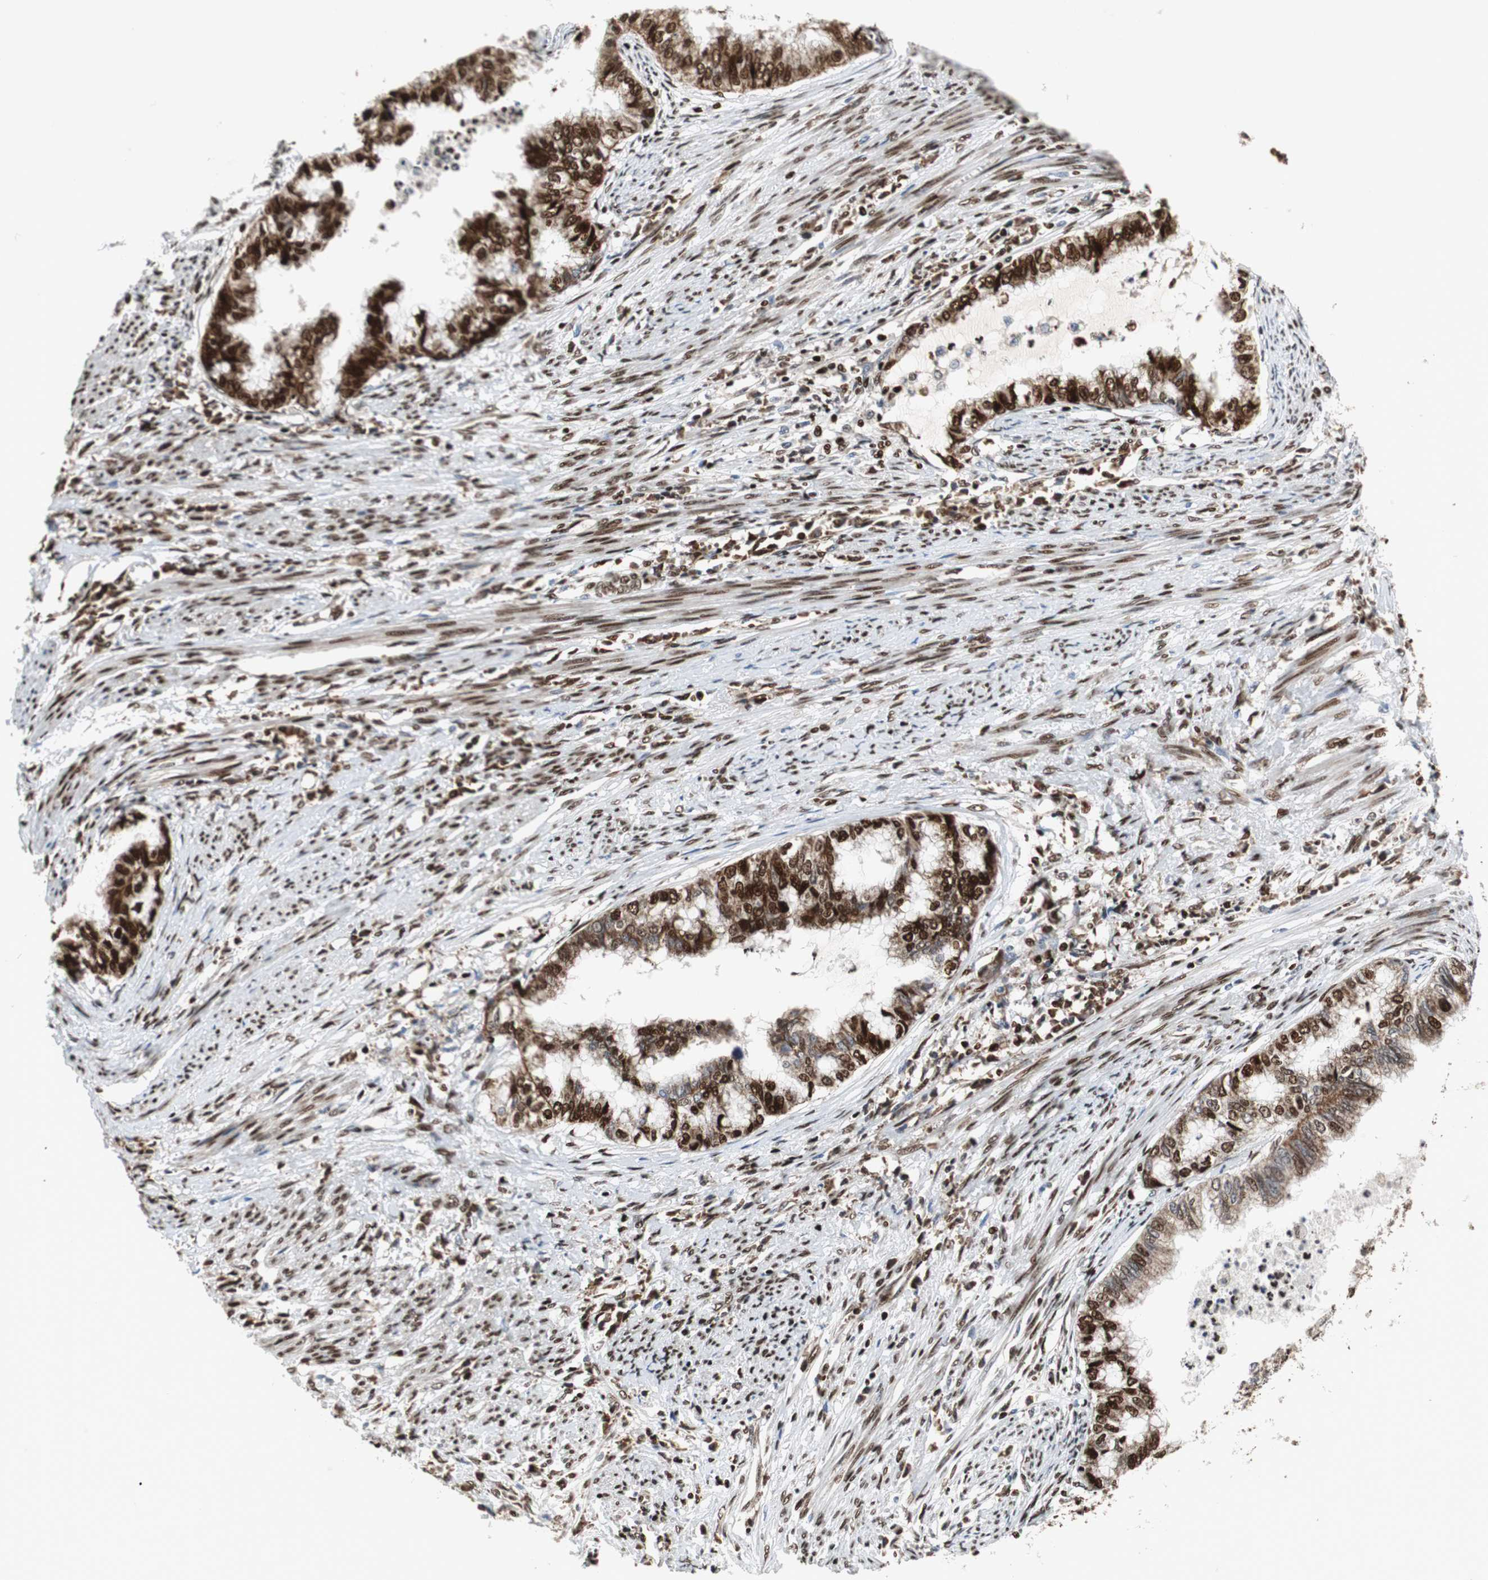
{"staining": {"intensity": "strong", "quantity": "25%-75%", "location": "nuclear"}, "tissue": "endometrial cancer", "cell_type": "Tumor cells", "image_type": "cancer", "snomed": [{"axis": "morphology", "description": "Adenocarcinoma, NOS"}, {"axis": "topography", "description": "Endometrium"}], "caption": "Adenocarcinoma (endometrial) was stained to show a protein in brown. There is high levels of strong nuclear expression in approximately 25%-75% of tumor cells.", "gene": "HDAC1", "patient": {"sex": "female", "age": 79}}